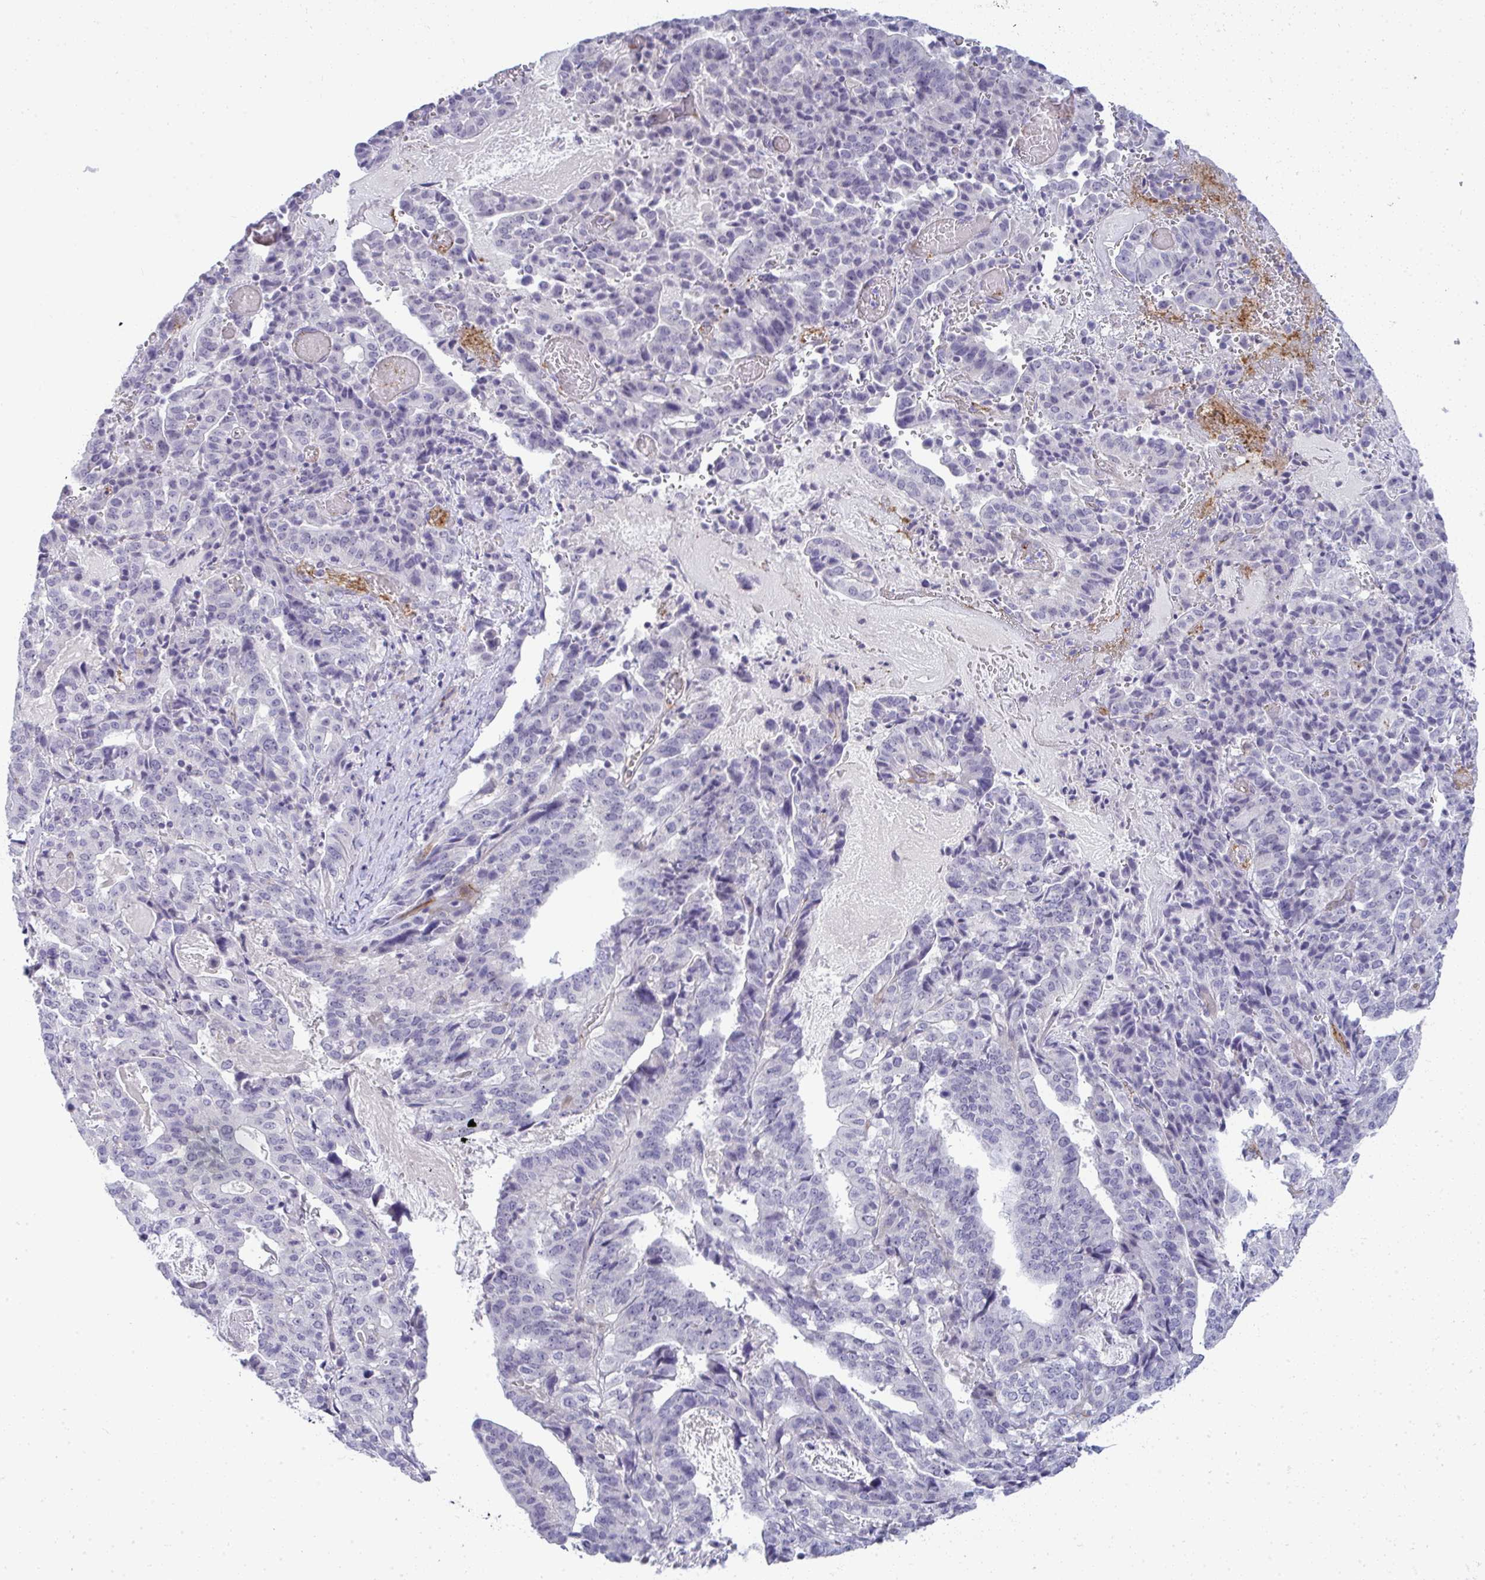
{"staining": {"intensity": "negative", "quantity": "none", "location": "none"}, "tissue": "stomach cancer", "cell_type": "Tumor cells", "image_type": "cancer", "snomed": [{"axis": "morphology", "description": "Adenocarcinoma, NOS"}, {"axis": "topography", "description": "Stomach"}], "caption": "High magnification brightfield microscopy of stomach cancer (adenocarcinoma) stained with DAB (brown) and counterstained with hematoxylin (blue): tumor cells show no significant staining. The staining was performed using DAB to visualize the protein expression in brown, while the nuclei were stained in blue with hematoxylin (Magnification: 20x).", "gene": "TMEM82", "patient": {"sex": "male", "age": 48}}